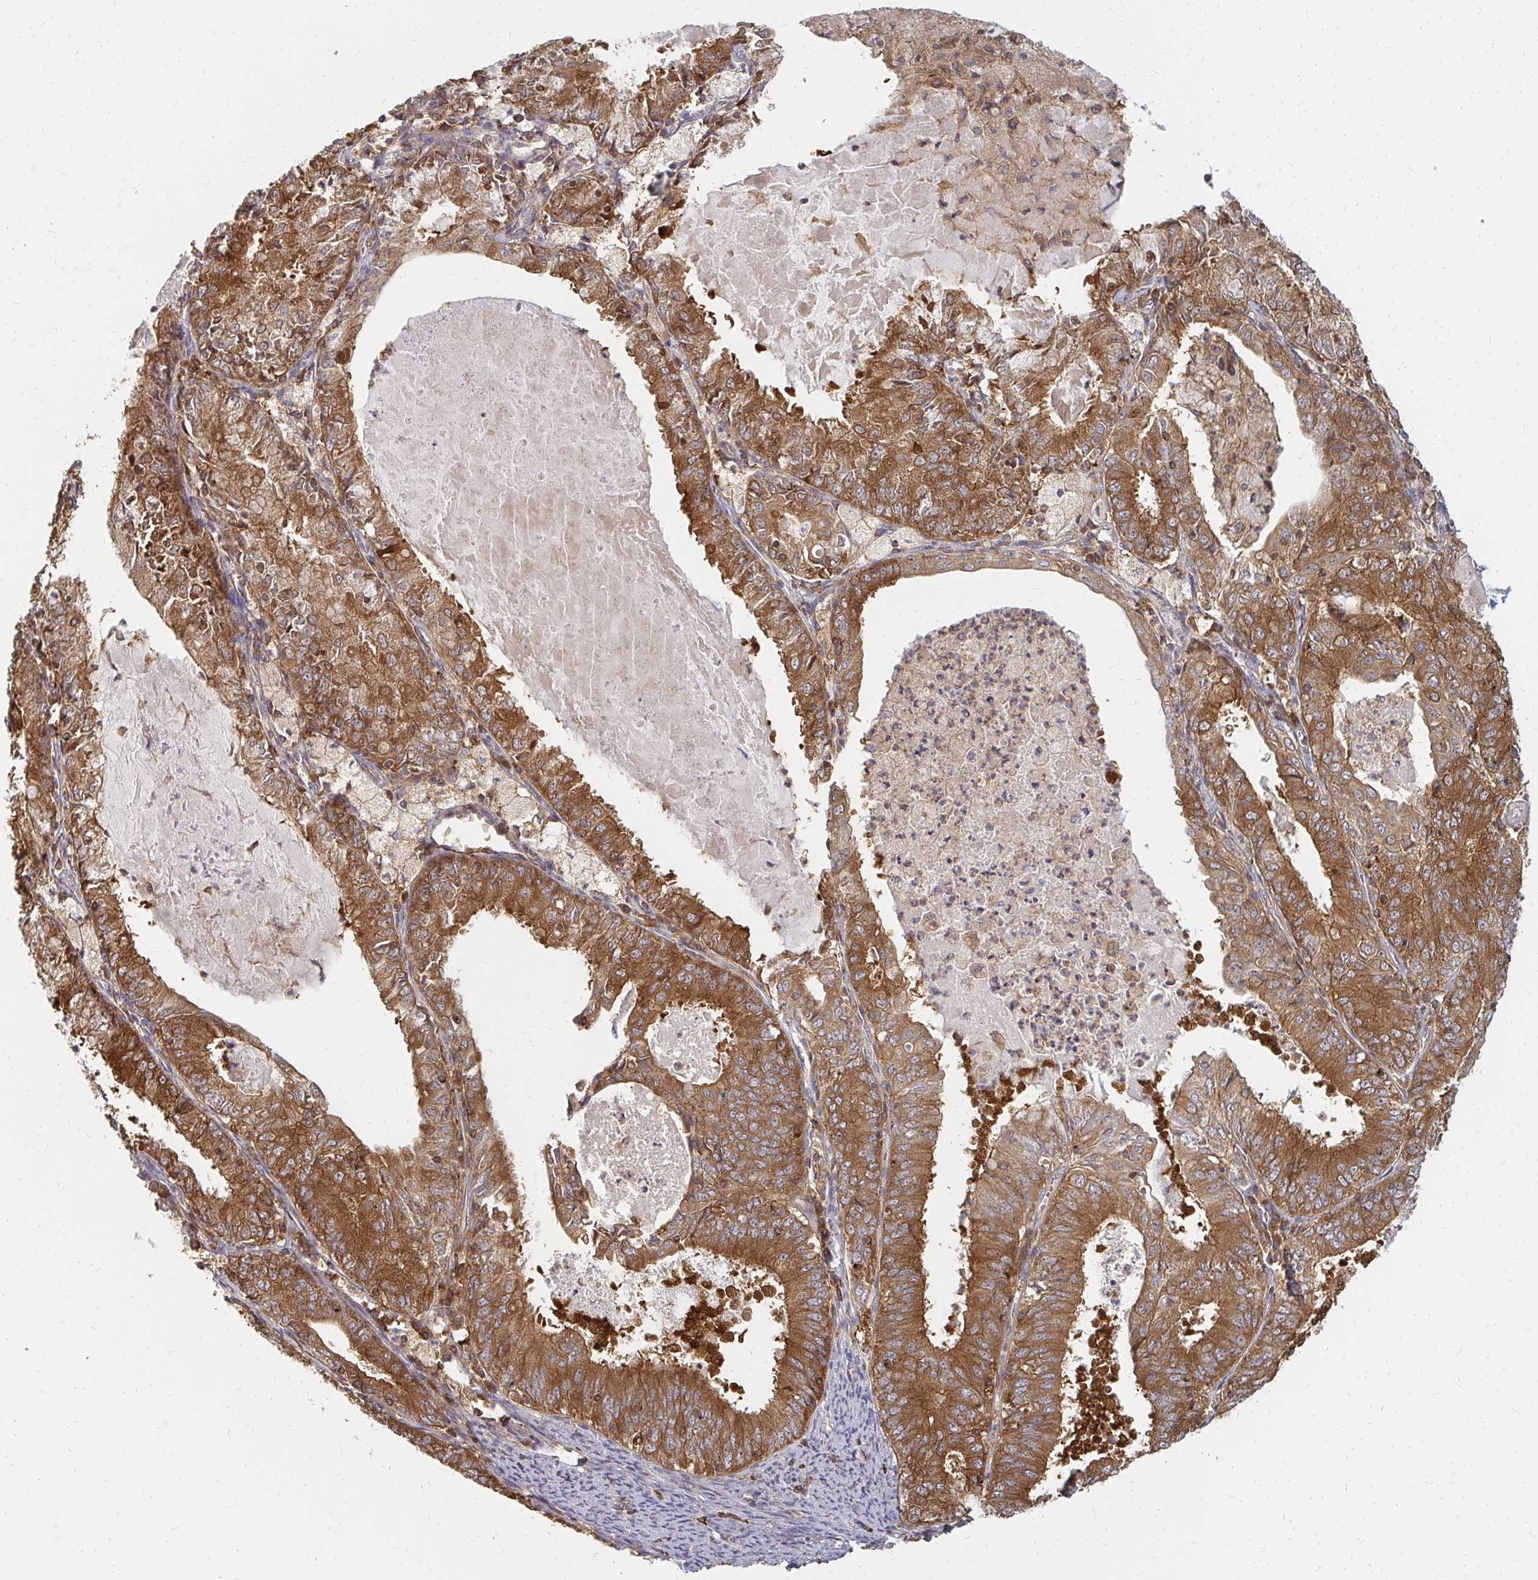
{"staining": {"intensity": "moderate", "quantity": ">75%", "location": "cytoplasmic/membranous"}, "tissue": "endometrial cancer", "cell_type": "Tumor cells", "image_type": "cancer", "snomed": [{"axis": "morphology", "description": "Adenocarcinoma, NOS"}, {"axis": "topography", "description": "Endometrium"}], "caption": "This is an image of immunohistochemistry (IHC) staining of endometrial adenocarcinoma, which shows moderate staining in the cytoplasmic/membranous of tumor cells.", "gene": "ZNF285", "patient": {"sex": "female", "age": 57}}